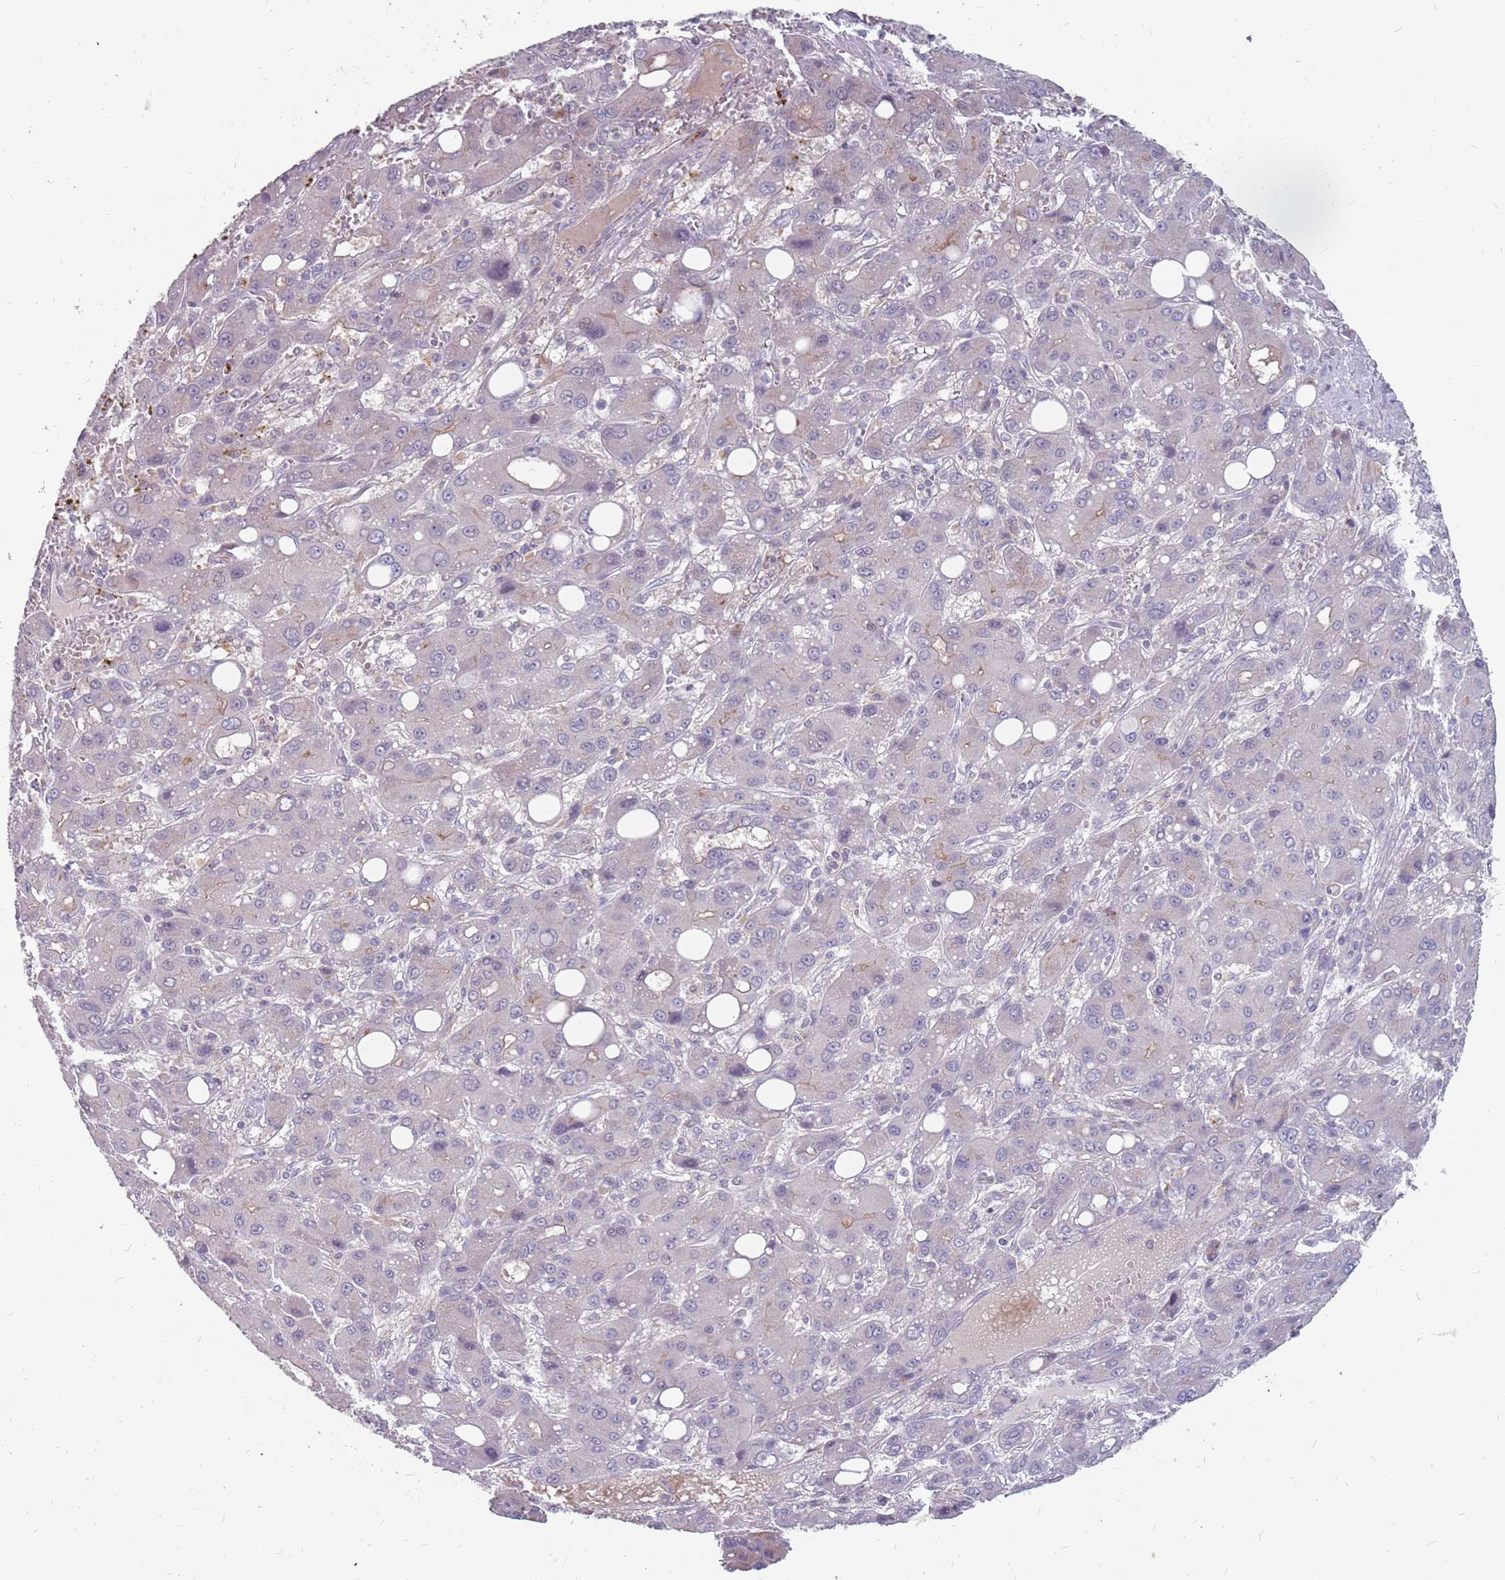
{"staining": {"intensity": "negative", "quantity": "none", "location": "none"}, "tissue": "liver cancer", "cell_type": "Tumor cells", "image_type": "cancer", "snomed": [{"axis": "morphology", "description": "Carcinoma, Hepatocellular, NOS"}, {"axis": "topography", "description": "Liver"}], "caption": "Liver hepatocellular carcinoma stained for a protein using immunohistochemistry demonstrates no positivity tumor cells.", "gene": "CMTR2", "patient": {"sex": "male", "age": 55}}